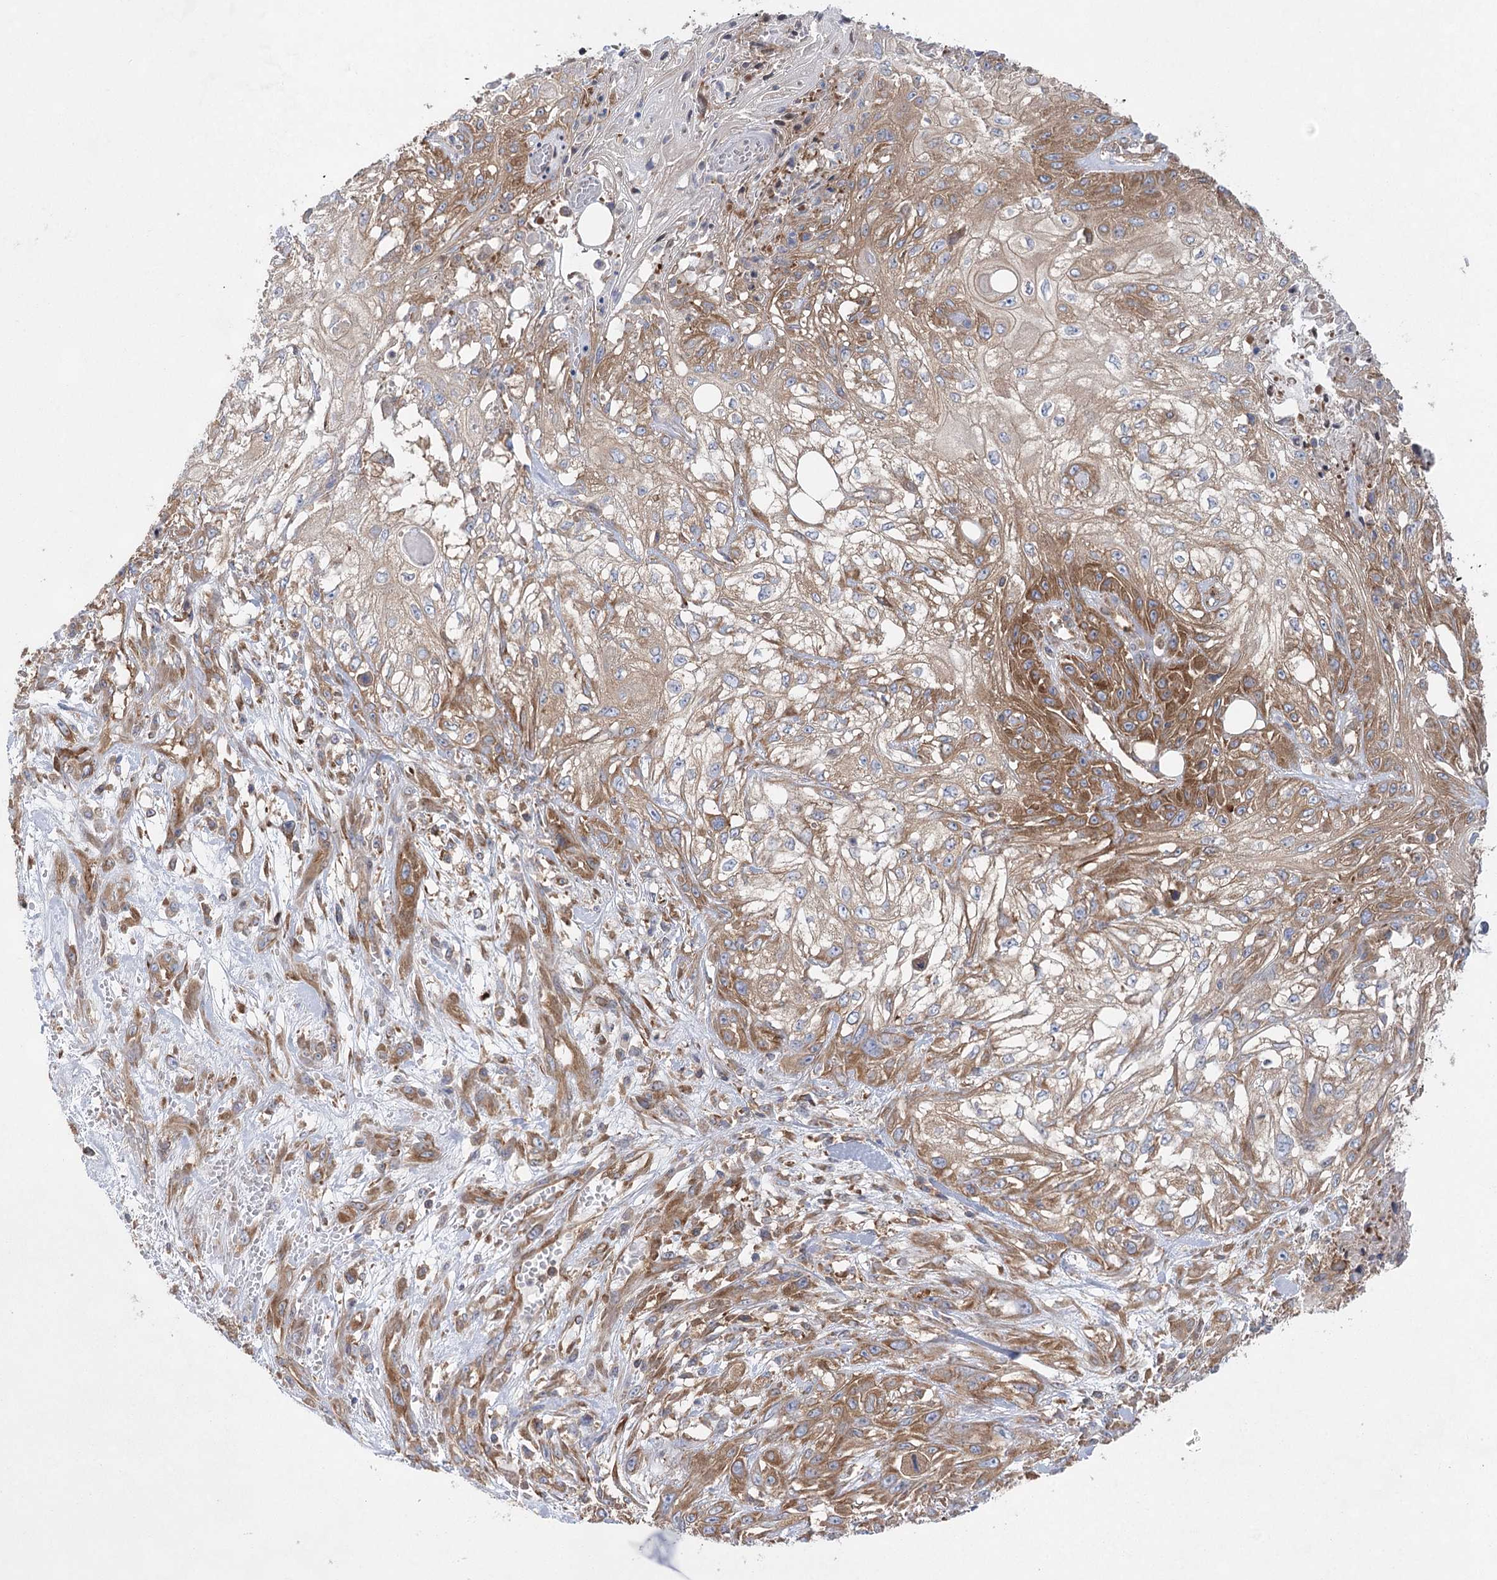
{"staining": {"intensity": "moderate", "quantity": ">75%", "location": "cytoplasmic/membranous"}, "tissue": "skin cancer", "cell_type": "Tumor cells", "image_type": "cancer", "snomed": [{"axis": "morphology", "description": "Squamous cell carcinoma, NOS"}, {"axis": "morphology", "description": "Squamous cell carcinoma, metastatic, NOS"}, {"axis": "topography", "description": "Skin"}, {"axis": "topography", "description": "Lymph node"}], "caption": "A brown stain labels moderate cytoplasmic/membranous expression of a protein in human squamous cell carcinoma (skin) tumor cells.", "gene": "EIF3A", "patient": {"sex": "male", "age": 75}}